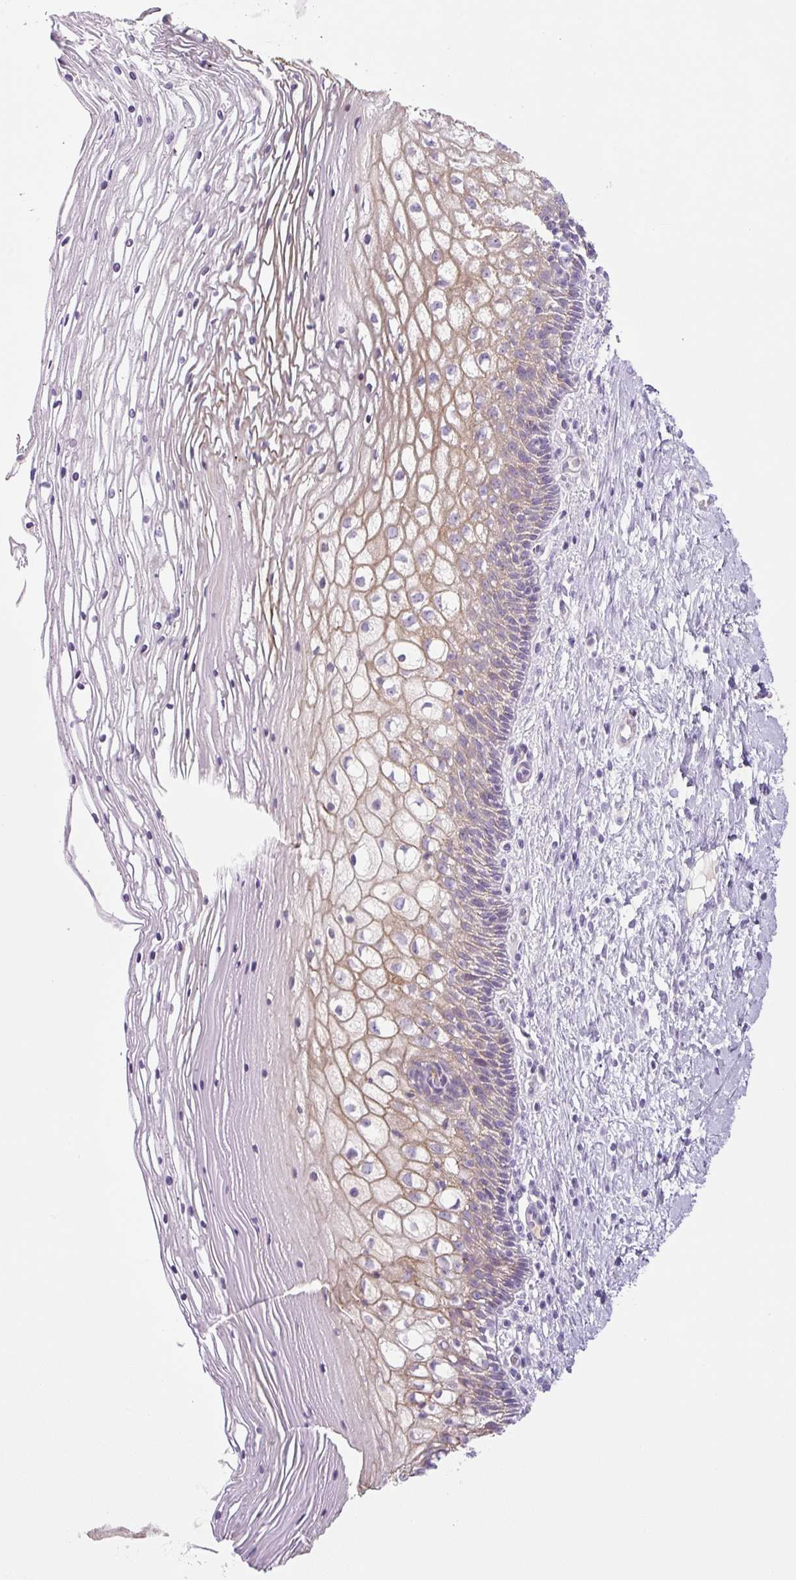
{"staining": {"intensity": "weak", "quantity": "<25%", "location": "cytoplasmic/membranous"}, "tissue": "cervix", "cell_type": "Glandular cells", "image_type": "normal", "snomed": [{"axis": "morphology", "description": "Normal tissue, NOS"}, {"axis": "topography", "description": "Cervix"}], "caption": "Immunohistochemistry (IHC) micrograph of benign cervix: cervix stained with DAB (3,3'-diaminobenzidine) shows no significant protein staining in glandular cells. (DAB (3,3'-diaminobenzidine) immunohistochemistry (IHC) with hematoxylin counter stain).", "gene": "PRM1", "patient": {"sex": "female", "age": 36}}